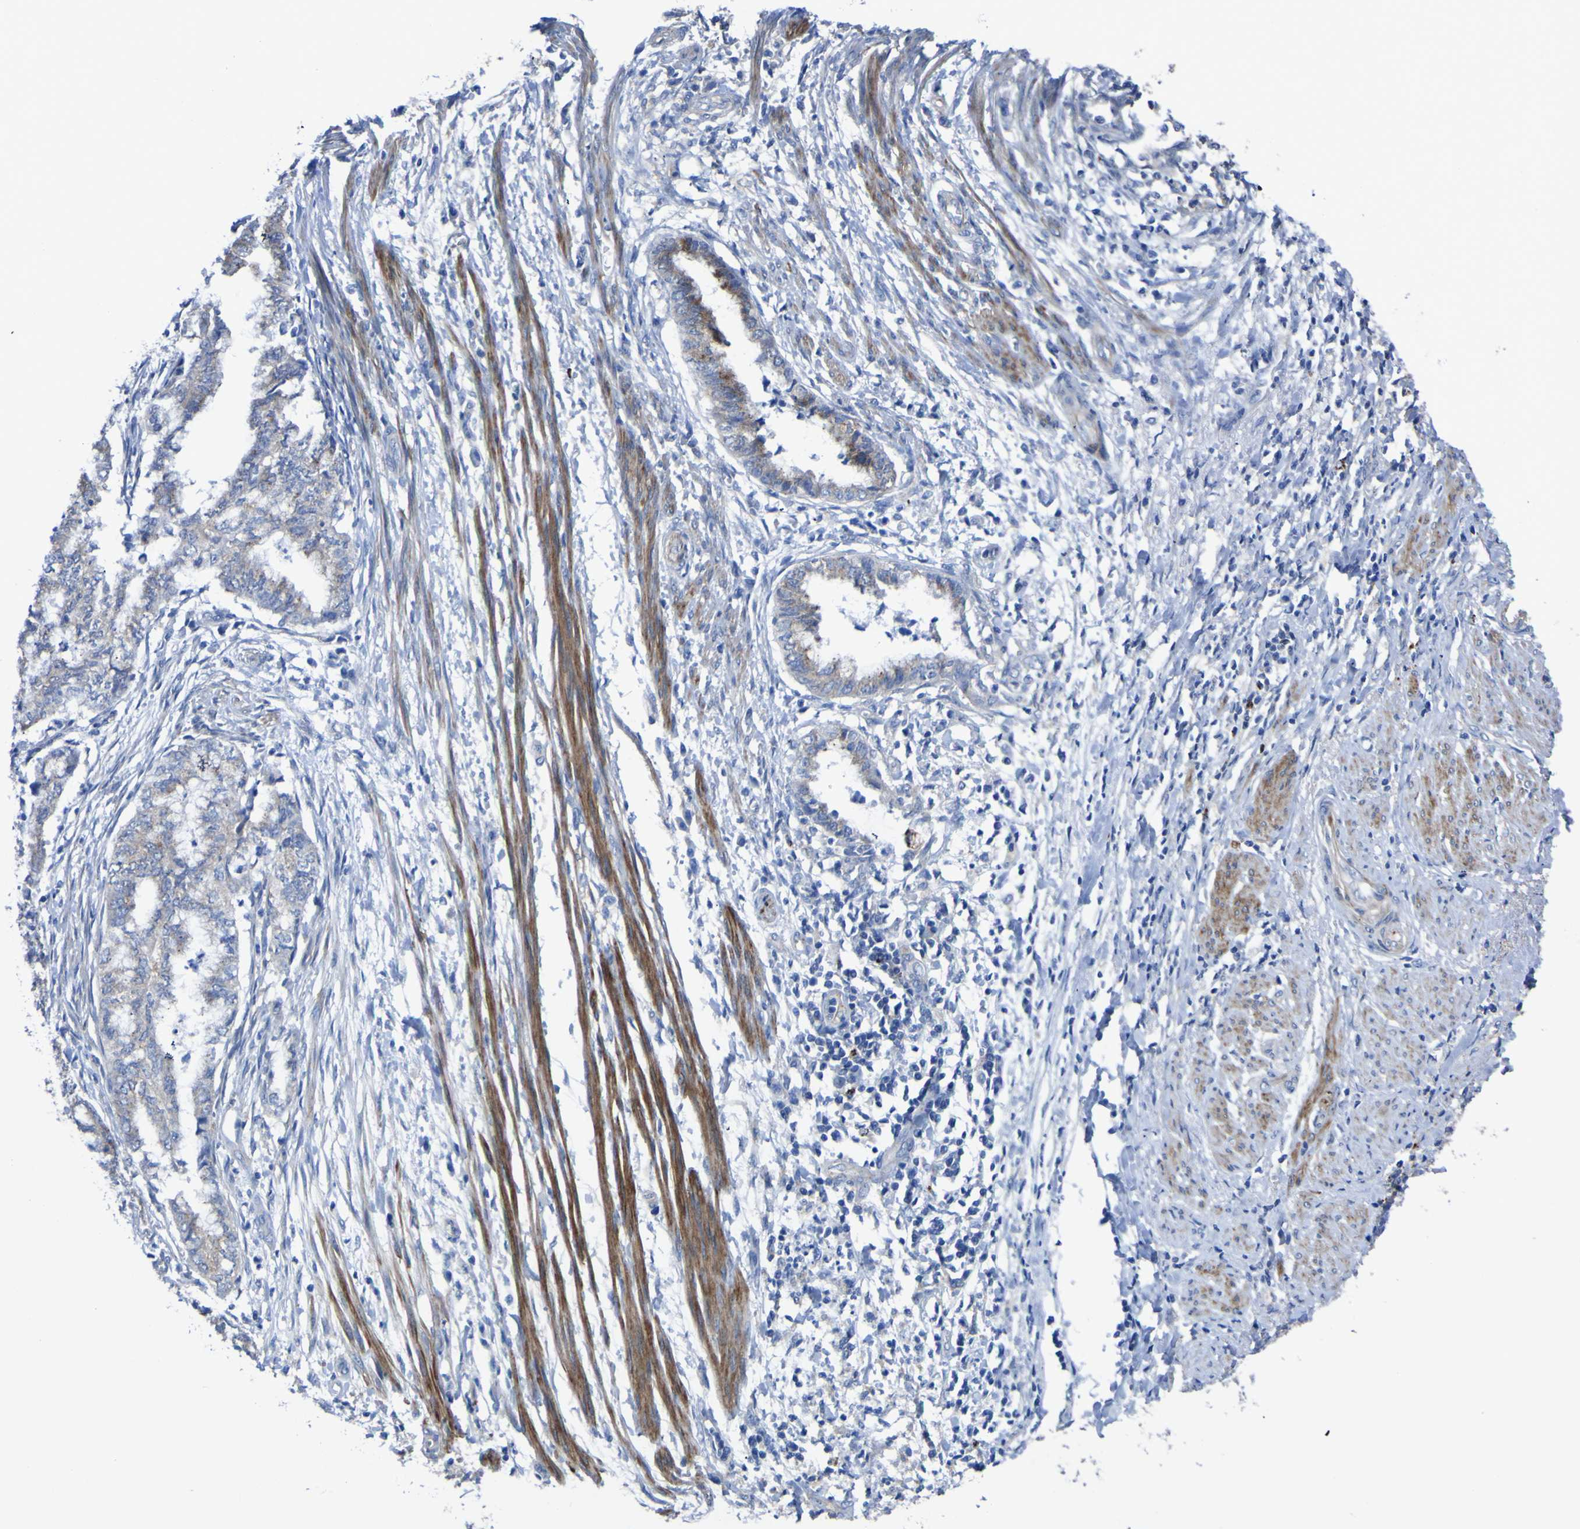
{"staining": {"intensity": "moderate", "quantity": "<25%", "location": "cytoplasmic/membranous"}, "tissue": "endometrial cancer", "cell_type": "Tumor cells", "image_type": "cancer", "snomed": [{"axis": "morphology", "description": "Necrosis, NOS"}, {"axis": "morphology", "description": "Adenocarcinoma, NOS"}, {"axis": "topography", "description": "Endometrium"}], "caption": "Adenocarcinoma (endometrial) stained for a protein demonstrates moderate cytoplasmic/membranous positivity in tumor cells.", "gene": "AGO4", "patient": {"sex": "female", "age": 79}}